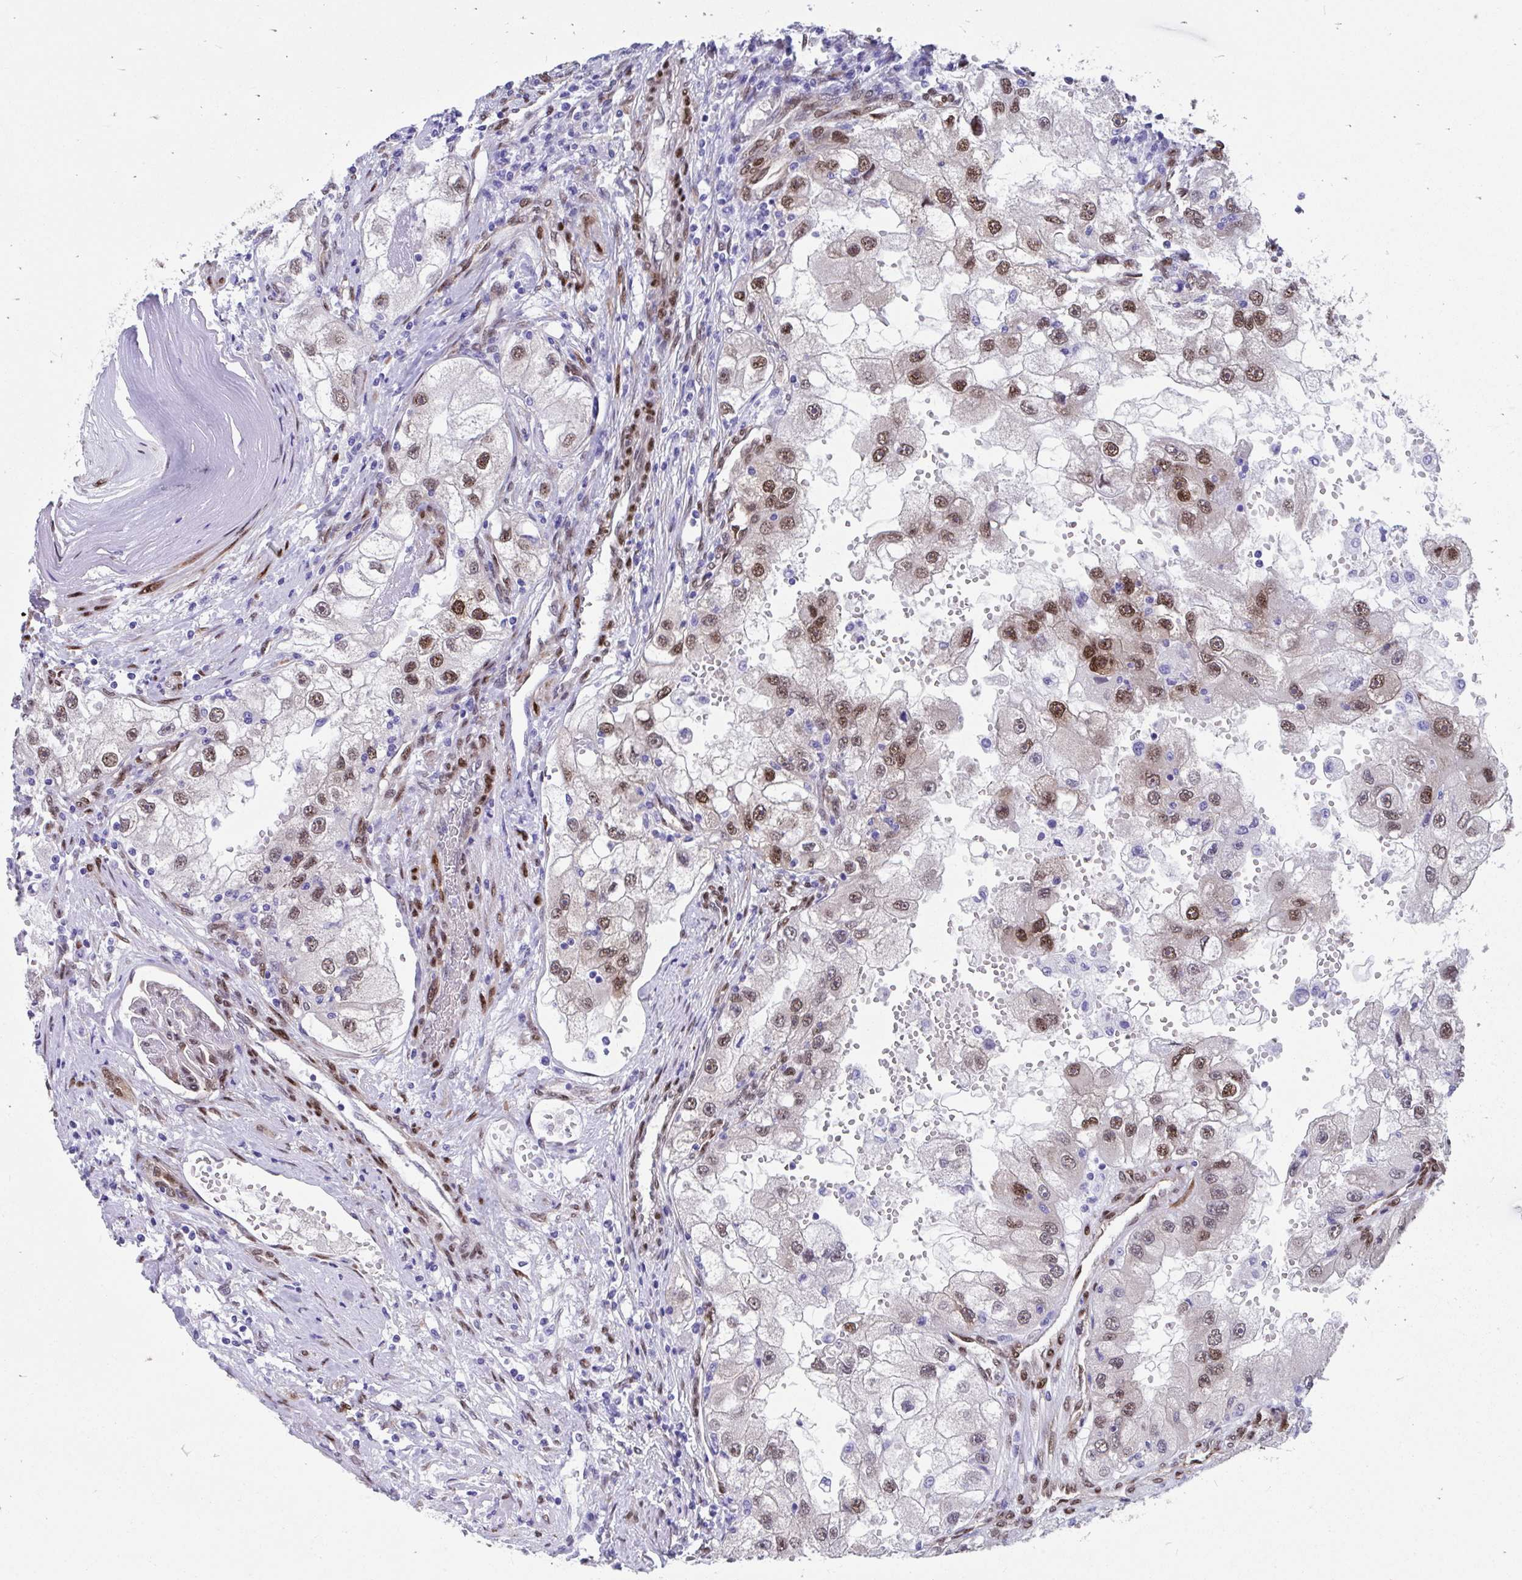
{"staining": {"intensity": "moderate", "quantity": ">75%", "location": "nuclear"}, "tissue": "renal cancer", "cell_type": "Tumor cells", "image_type": "cancer", "snomed": [{"axis": "morphology", "description": "Adenocarcinoma, NOS"}, {"axis": "topography", "description": "Kidney"}], "caption": "Protein staining of renal cancer (adenocarcinoma) tissue reveals moderate nuclear positivity in about >75% of tumor cells.", "gene": "RBPMS", "patient": {"sex": "male", "age": 63}}